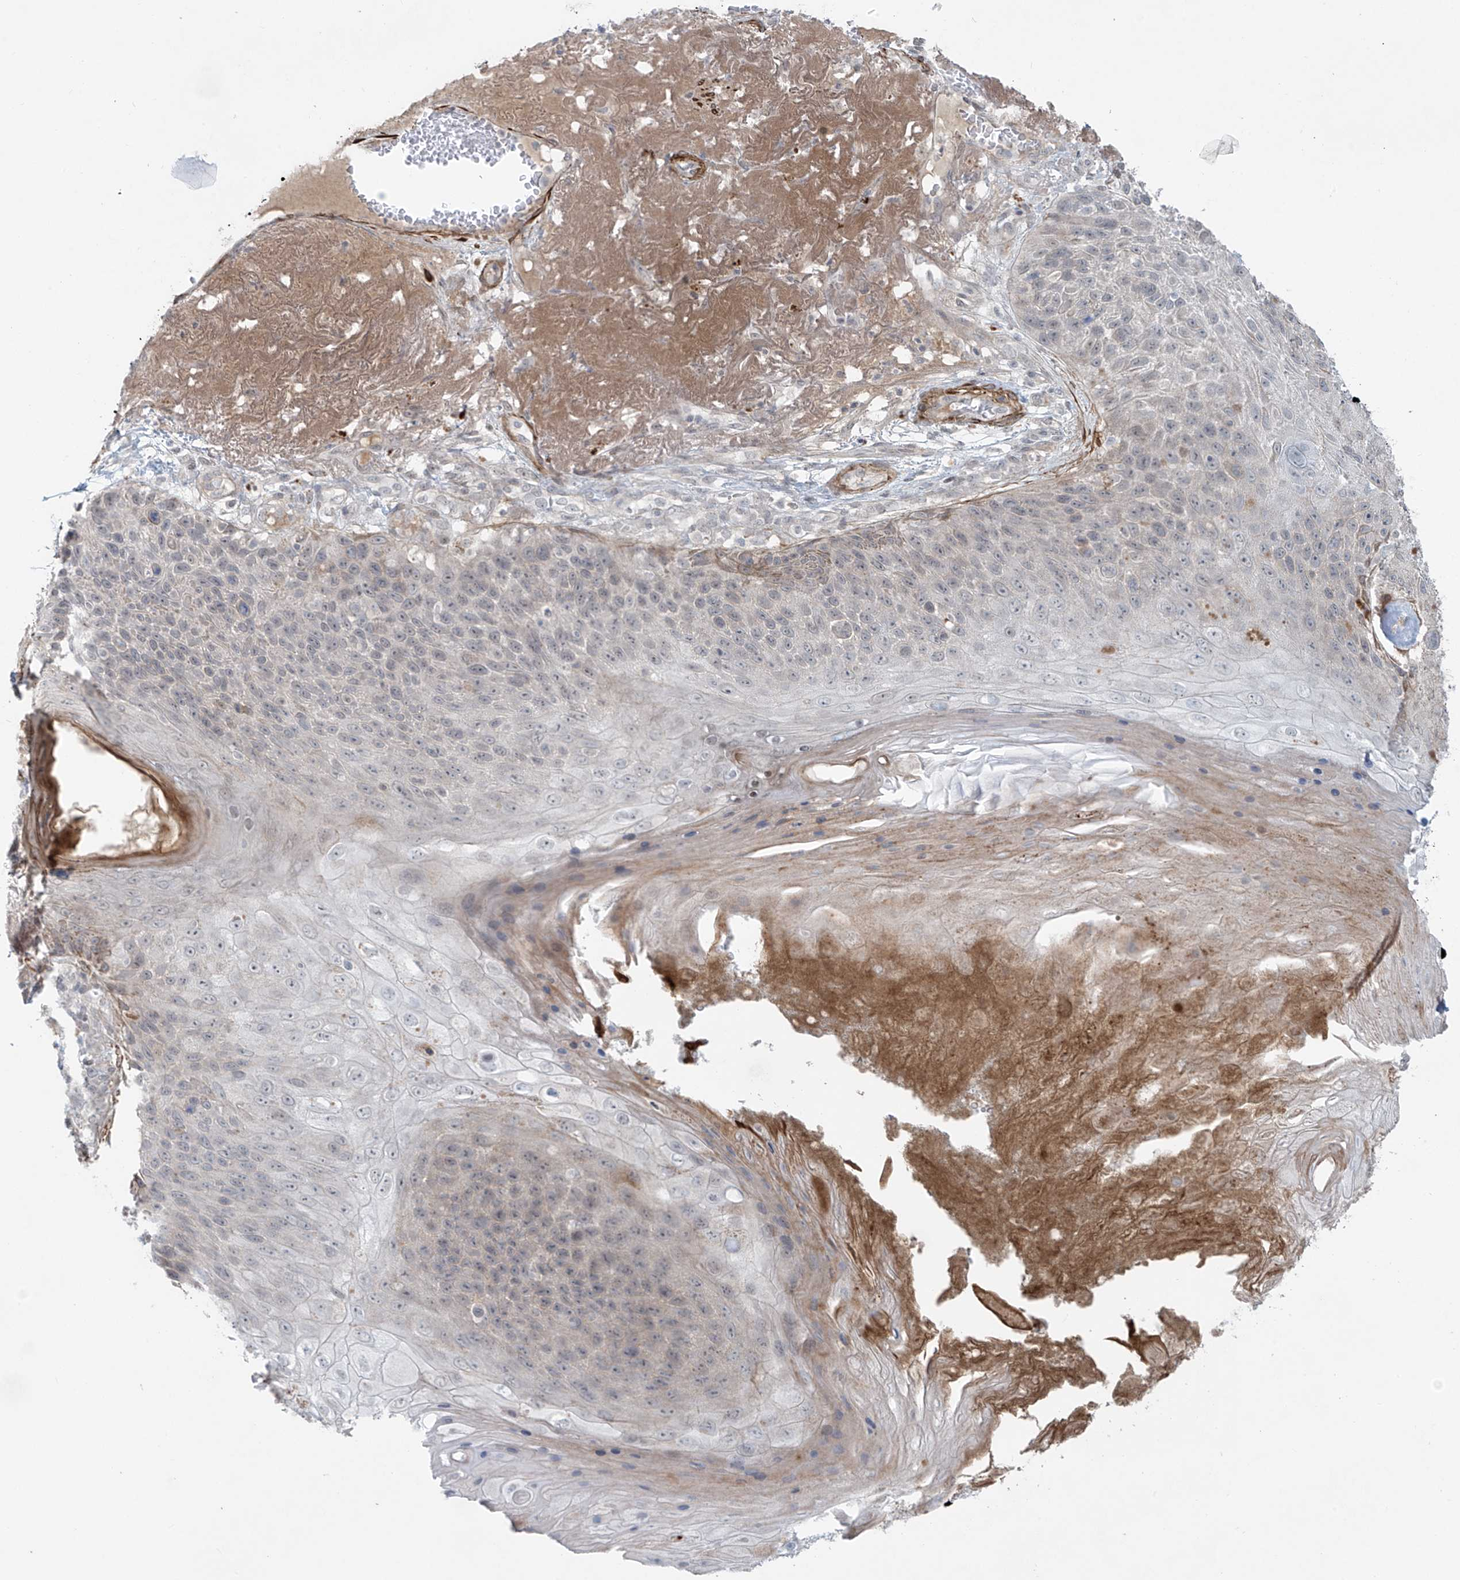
{"staining": {"intensity": "weak", "quantity": "<25%", "location": "cytoplasmic/membranous"}, "tissue": "skin cancer", "cell_type": "Tumor cells", "image_type": "cancer", "snomed": [{"axis": "morphology", "description": "Squamous cell carcinoma, NOS"}, {"axis": "topography", "description": "Skin"}], "caption": "High power microscopy photomicrograph of an immunohistochemistry histopathology image of squamous cell carcinoma (skin), revealing no significant expression in tumor cells.", "gene": "RASGEF1A", "patient": {"sex": "female", "age": 88}}